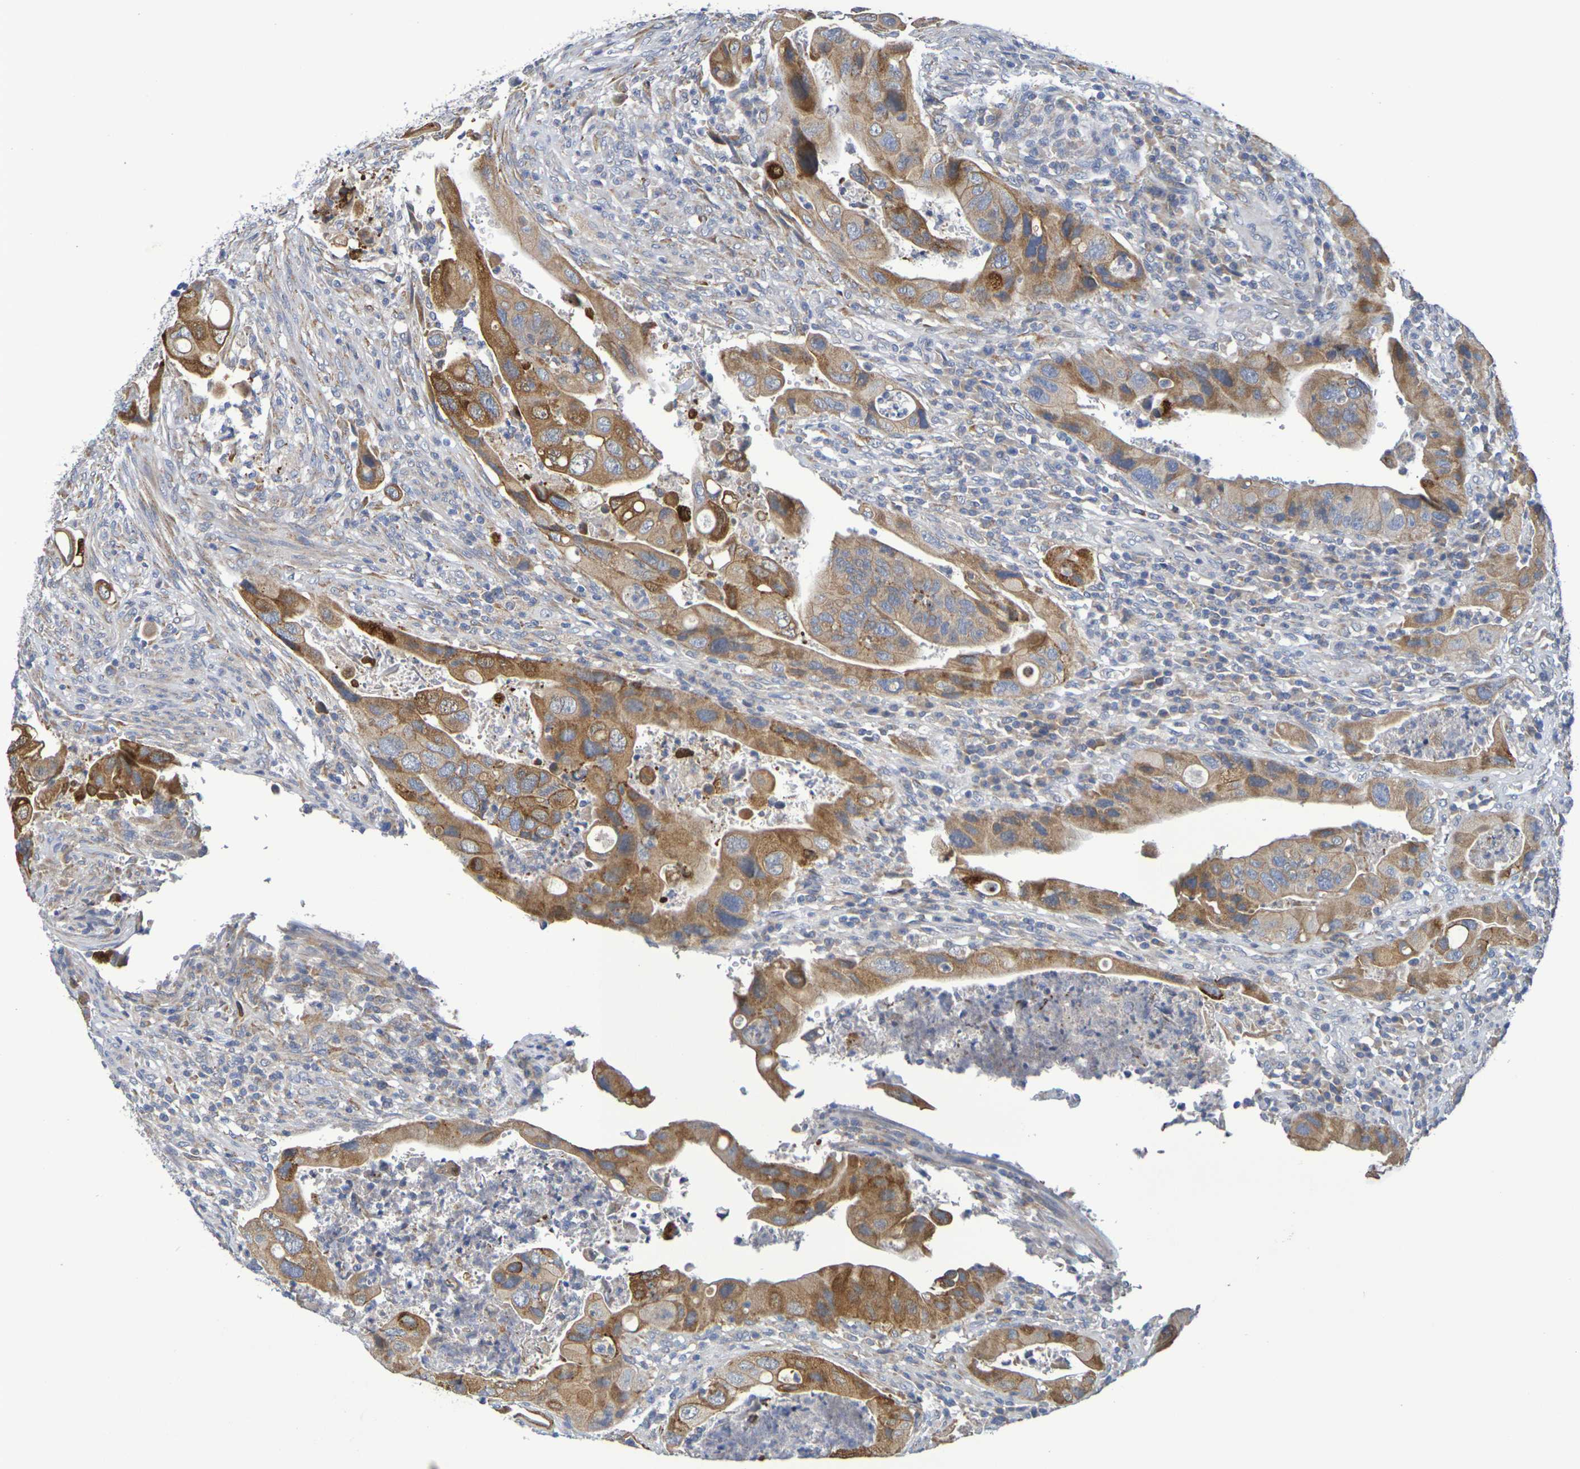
{"staining": {"intensity": "moderate", "quantity": ">75%", "location": "cytoplasmic/membranous"}, "tissue": "colorectal cancer", "cell_type": "Tumor cells", "image_type": "cancer", "snomed": [{"axis": "morphology", "description": "Adenocarcinoma, NOS"}, {"axis": "topography", "description": "Rectum"}], "caption": "Moderate cytoplasmic/membranous protein positivity is identified in approximately >75% of tumor cells in adenocarcinoma (colorectal).", "gene": "SDC4", "patient": {"sex": "female", "age": 57}}